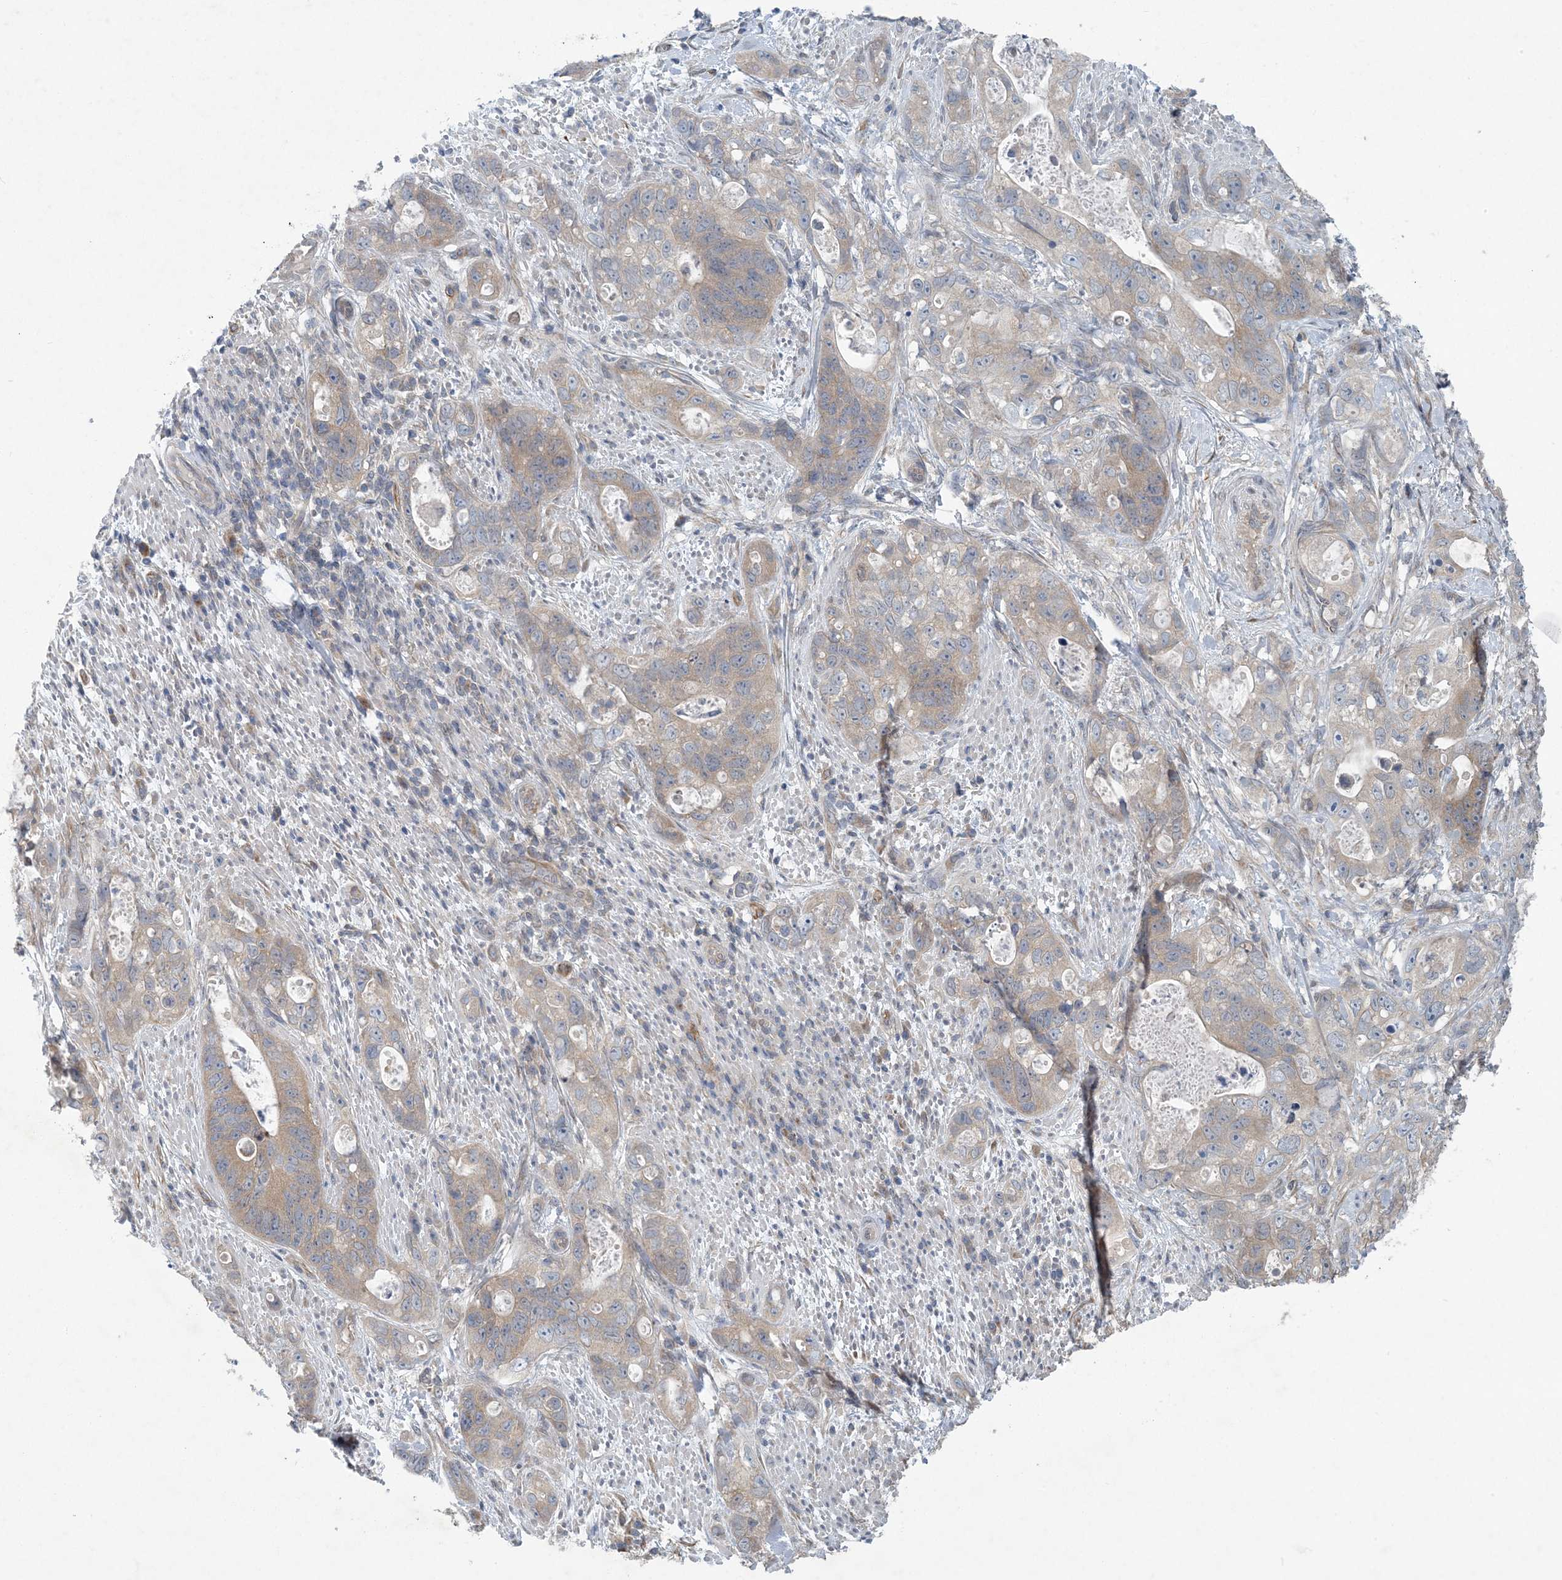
{"staining": {"intensity": "weak", "quantity": "25%-75%", "location": "cytoplasmic/membranous"}, "tissue": "stomach cancer", "cell_type": "Tumor cells", "image_type": "cancer", "snomed": [{"axis": "morphology", "description": "Adenocarcinoma, NOS"}, {"axis": "topography", "description": "Stomach"}], "caption": "Immunohistochemical staining of human stomach cancer (adenocarcinoma) demonstrates low levels of weak cytoplasmic/membranous expression in approximately 25%-75% of tumor cells.", "gene": "HIKESHI", "patient": {"sex": "female", "age": 89}}